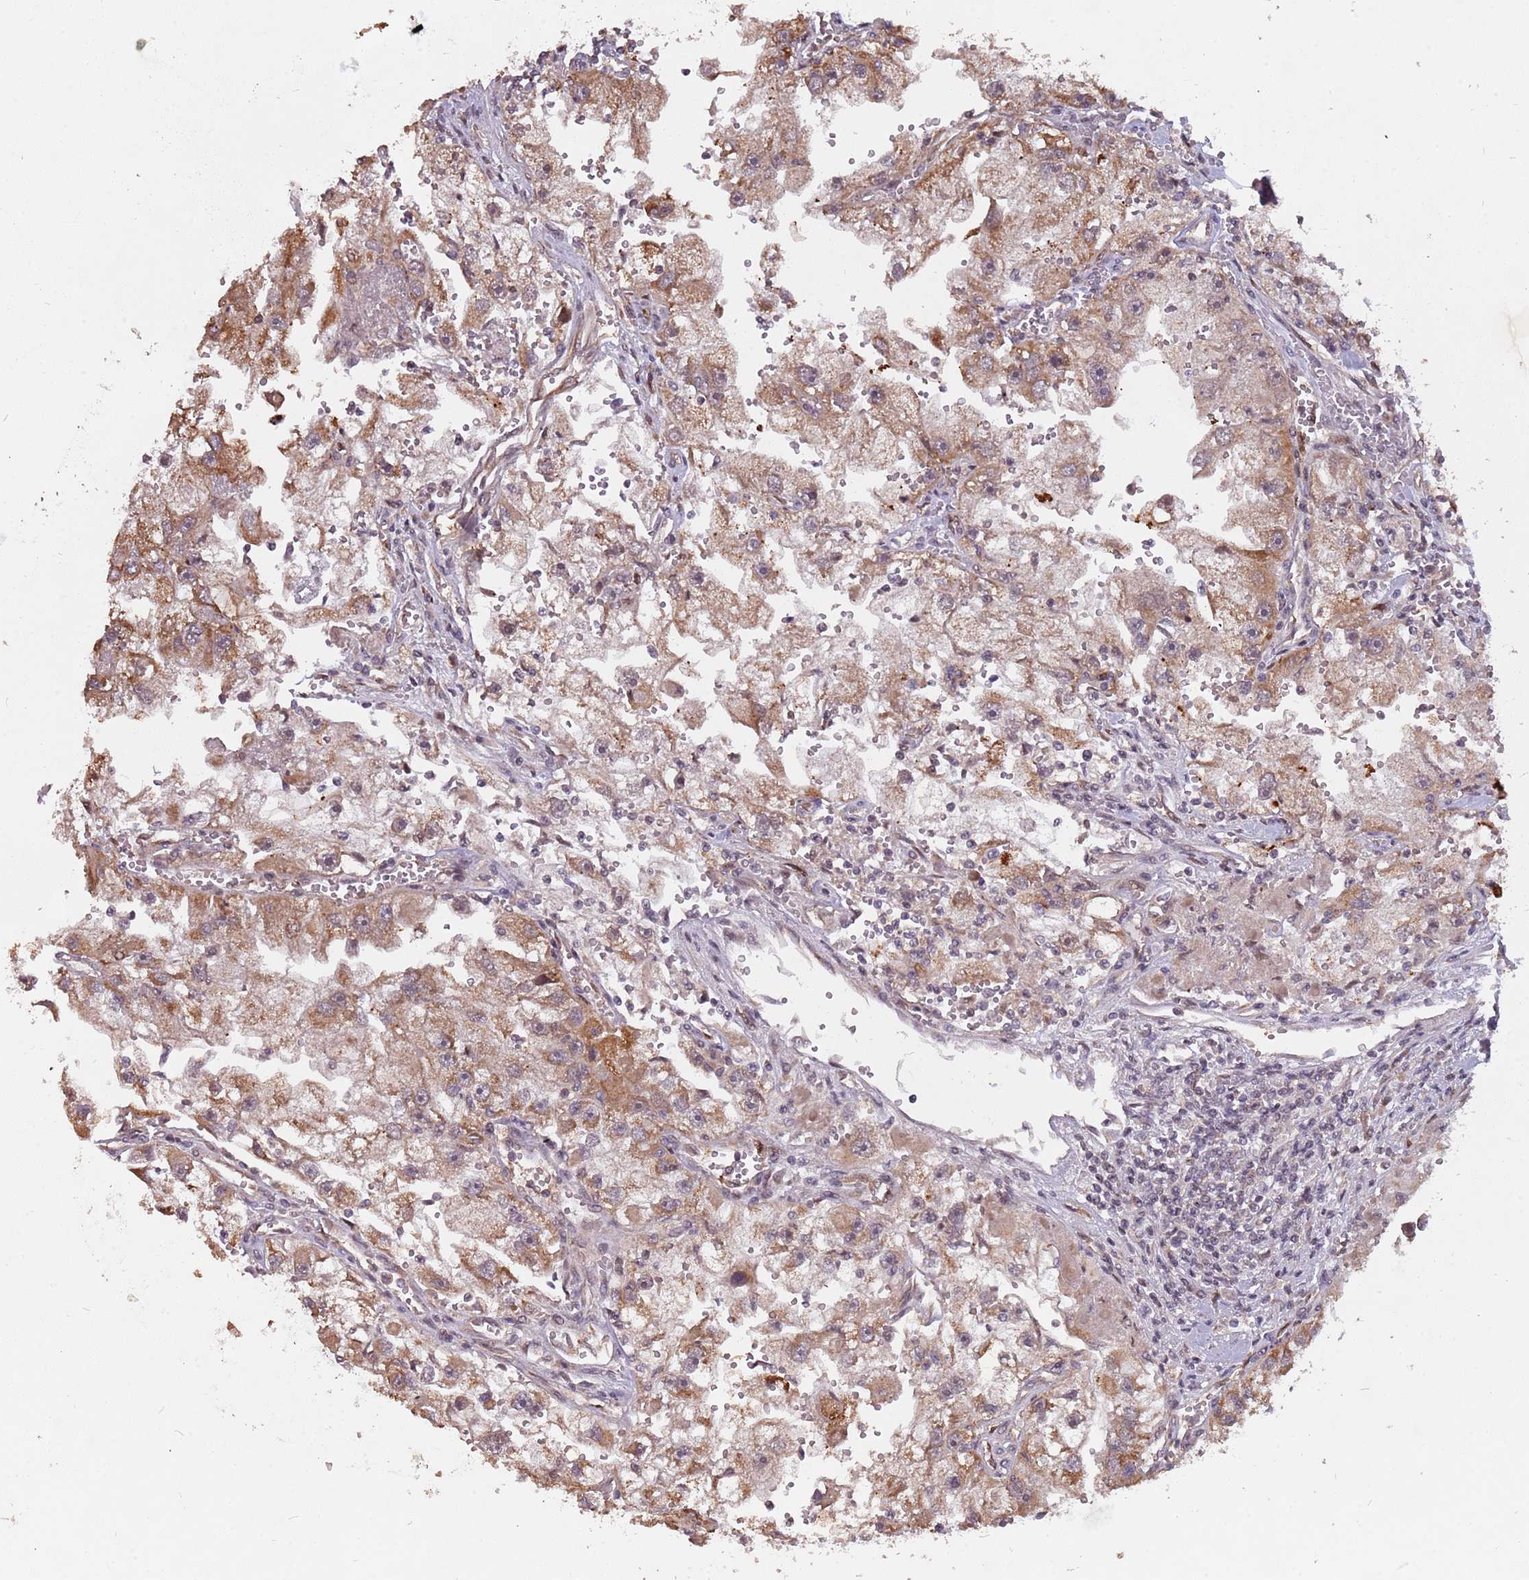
{"staining": {"intensity": "moderate", "quantity": ">75%", "location": "cytoplasmic/membranous"}, "tissue": "renal cancer", "cell_type": "Tumor cells", "image_type": "cancer", "snomed": [{"axis": "morphology", "description": "Adenocarcinoma, NOS"}, {"axis": "topography", "description": "Kidney"}], "caption": "IHC micrograph of adenocarcinoma (renal) stained for a protein (brown), which demonstrates medium levels of moderate cytoplasmic/membranous expression in about >75% of tumor cells.", "gene": "SUDS3", "patient": {"sex": "male", "age": 63}}